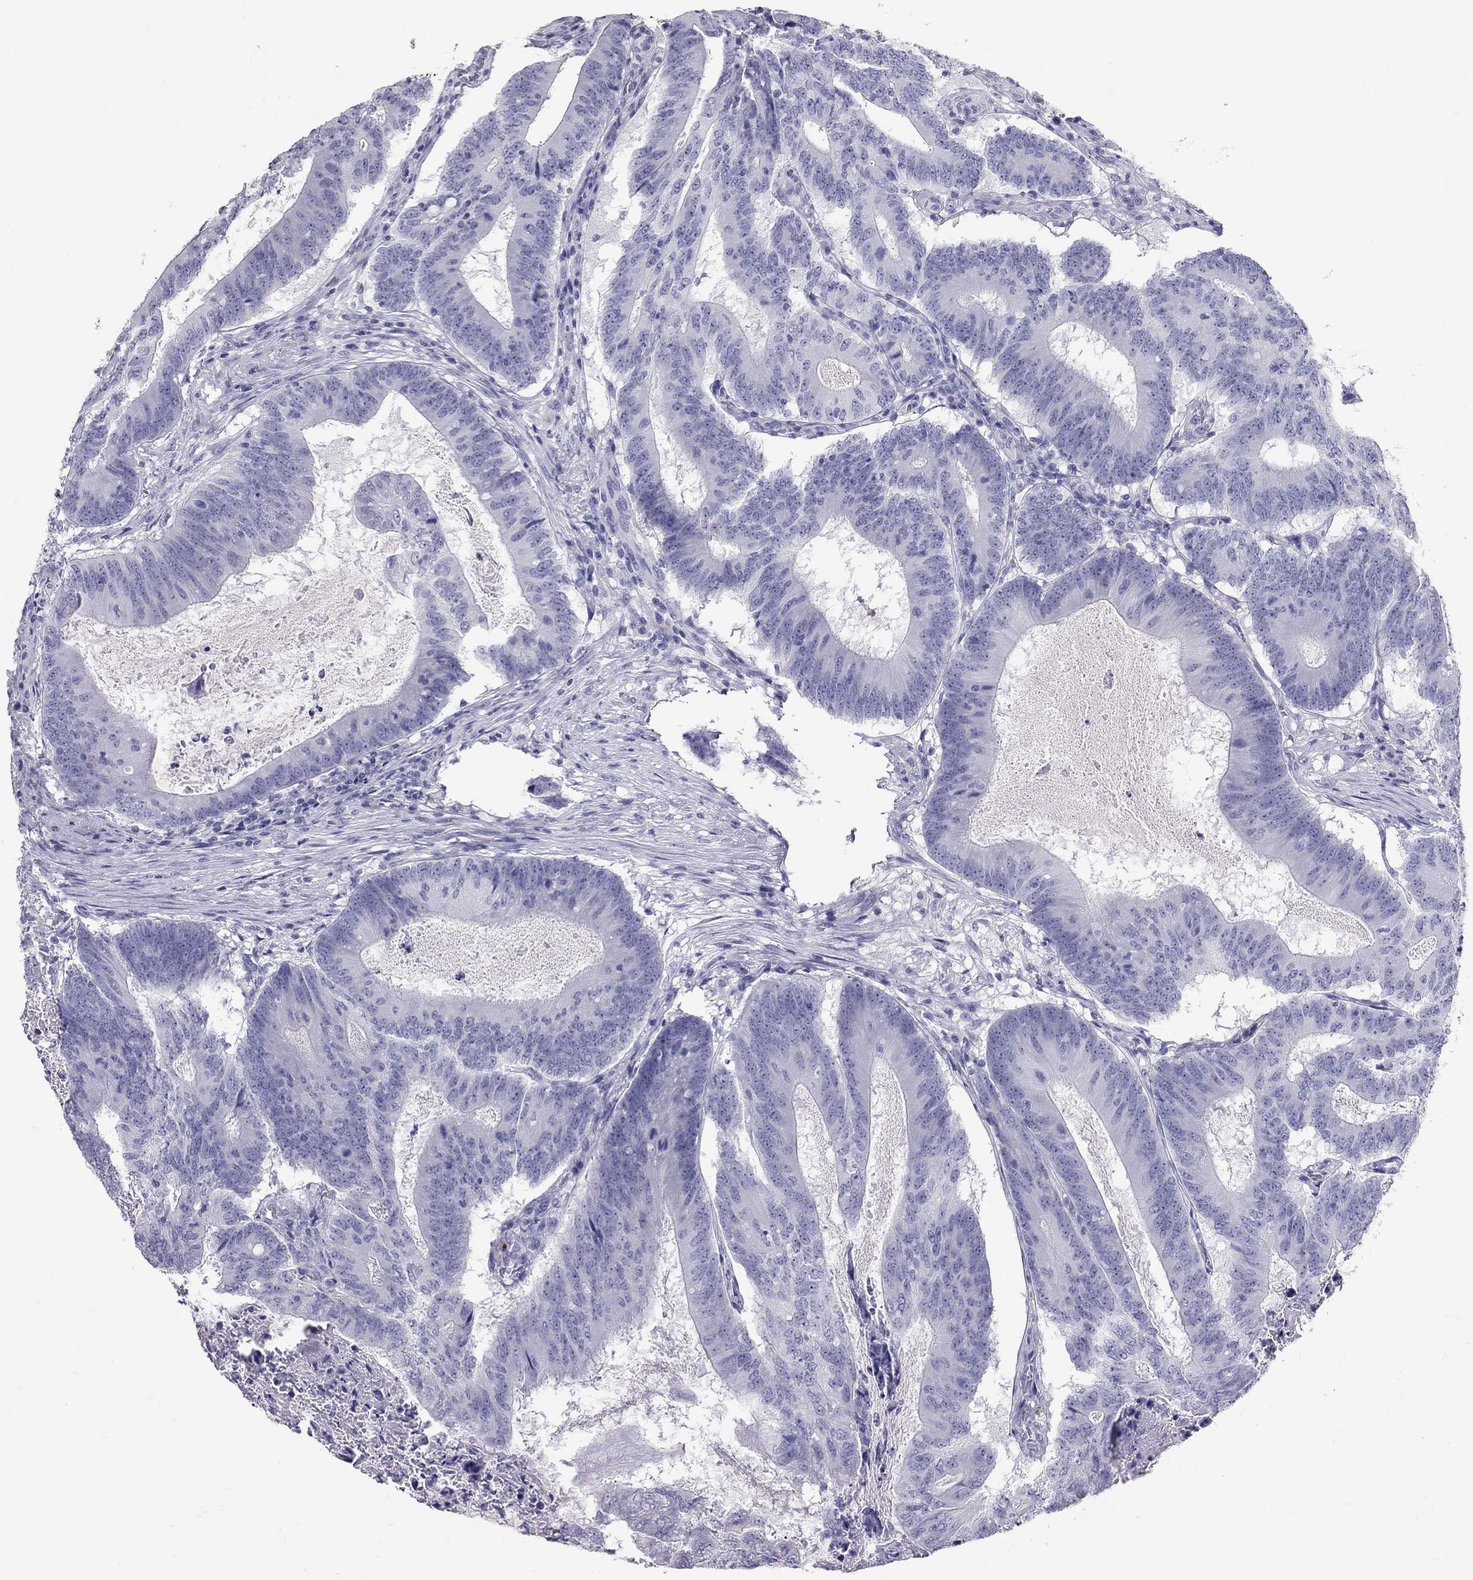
{"staining": {"intensity": "negative", "quantity": "none", "location": "none"}, "tissue": "colorectal cancer", "cell_type": "Tumor cells", "image_type": "cancer", "snomed": [{"axis": "morphology", "description": "Adenocarcinoma, NOS"}, {"axis": "topography", "description": "Colon"}], "caption": "Immunohistochemistry photomicrograph of neoplastic tissue: human colorectal cancer stained with DAB reveals no significant protein positivity in tumor cells.", "gene": "IL17REL", "patient": {"sex": "female", "age": 70}}